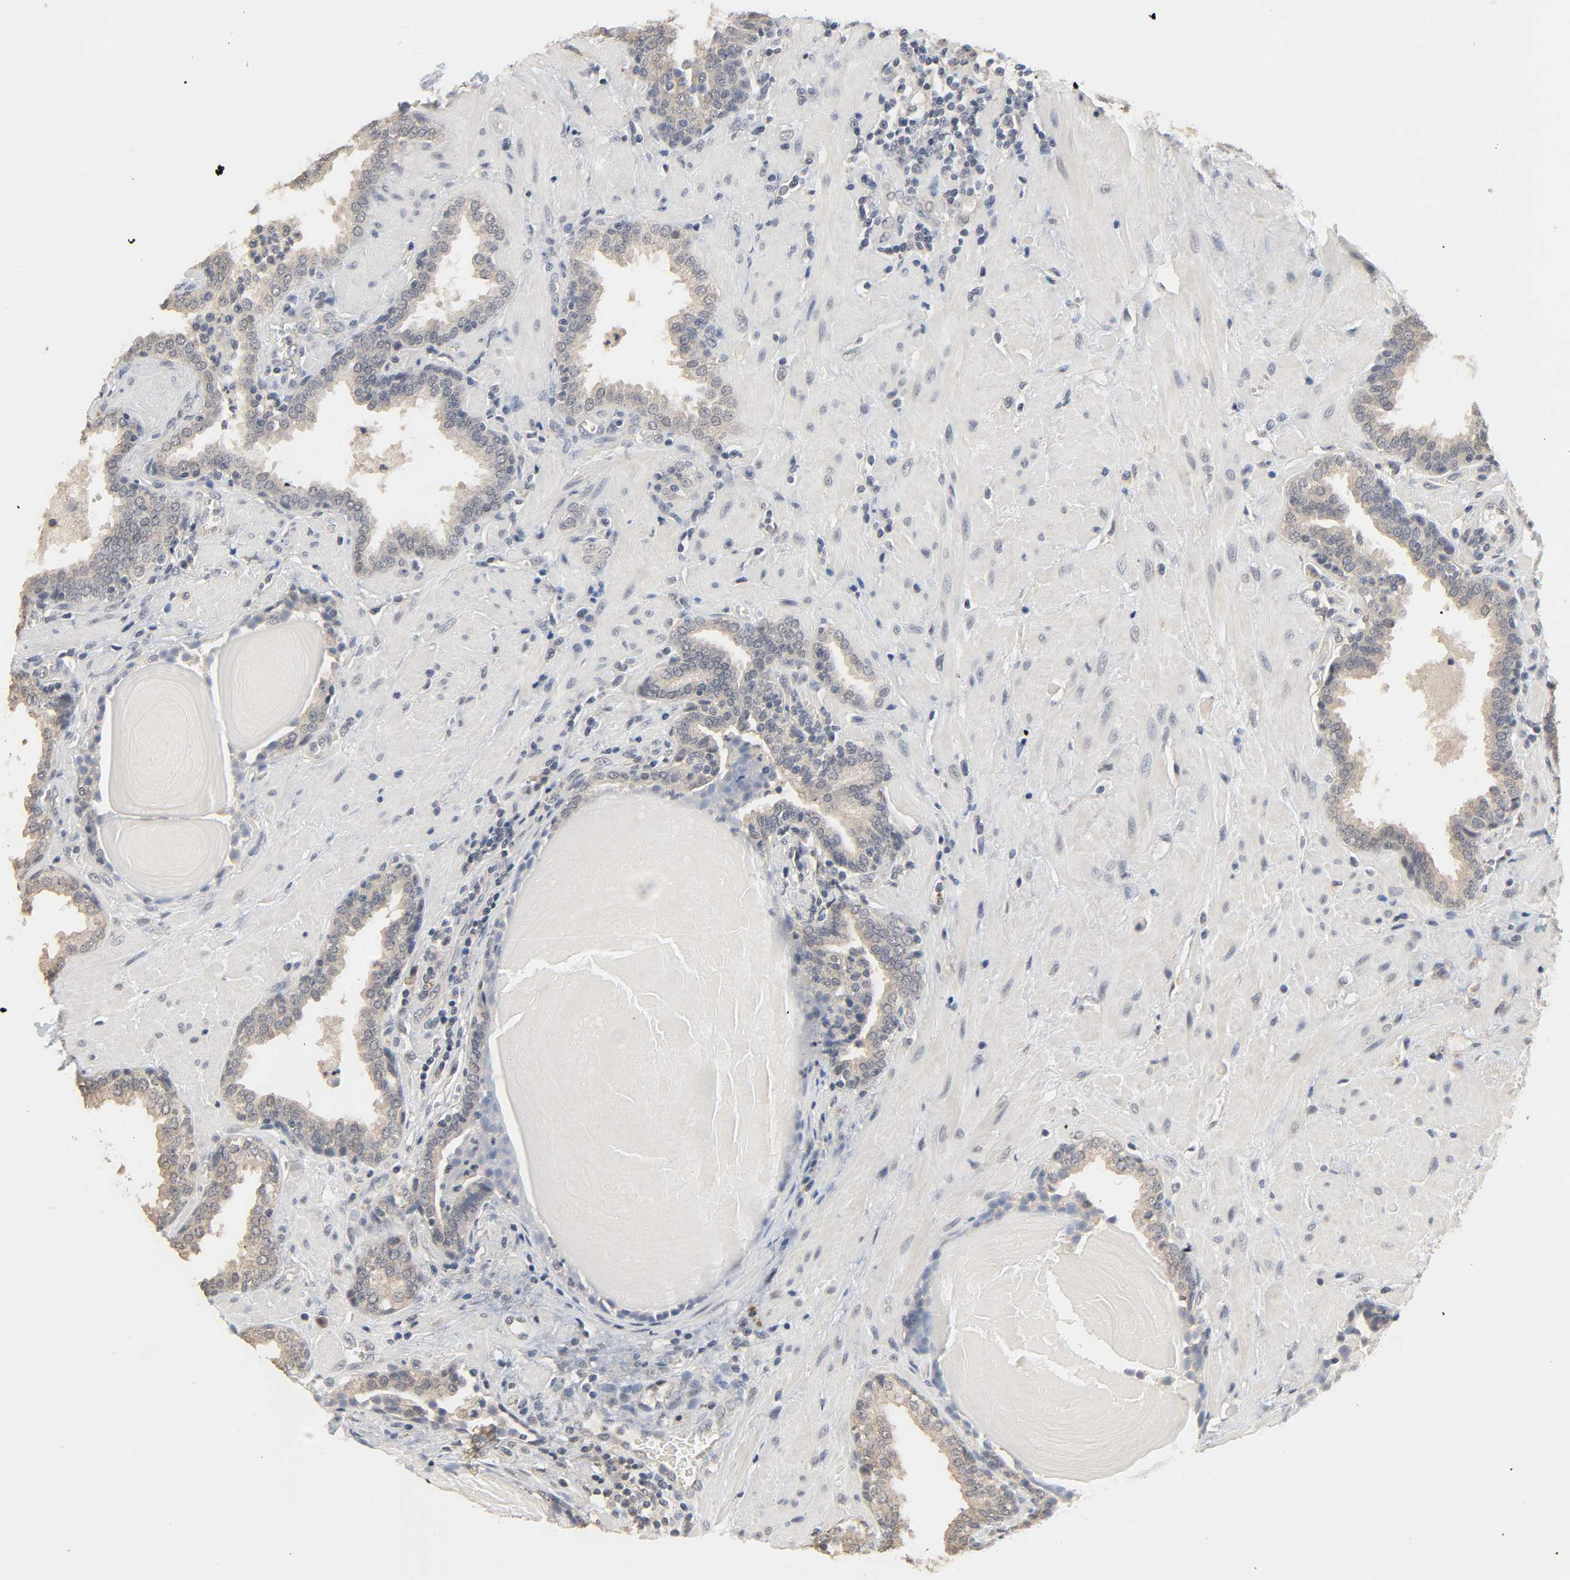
{"staining": {"intensity": "weak", "quantity": "25%-75%", "location": "cytoplasmic/membranous"}, "tissue": "prostate", "cell_type": "Glandular cells", "image_type": "normal", "snomed": [{"axis": "morphology", "description": "Normal tissue, NOS"}, {"axis": "topography", "description": "Prostate"}], "caption": "A brown stain highlights weak cytoplasmic/membranous expression of a protein in glandular cells of unremarkable human prostate. Using DAB (brown) and hematoxylin (blue) stains, captured at high magnification using brightfield microscopy.", "gene": "MAGEA8", "patient": {"sex": "male", "age": 51}}